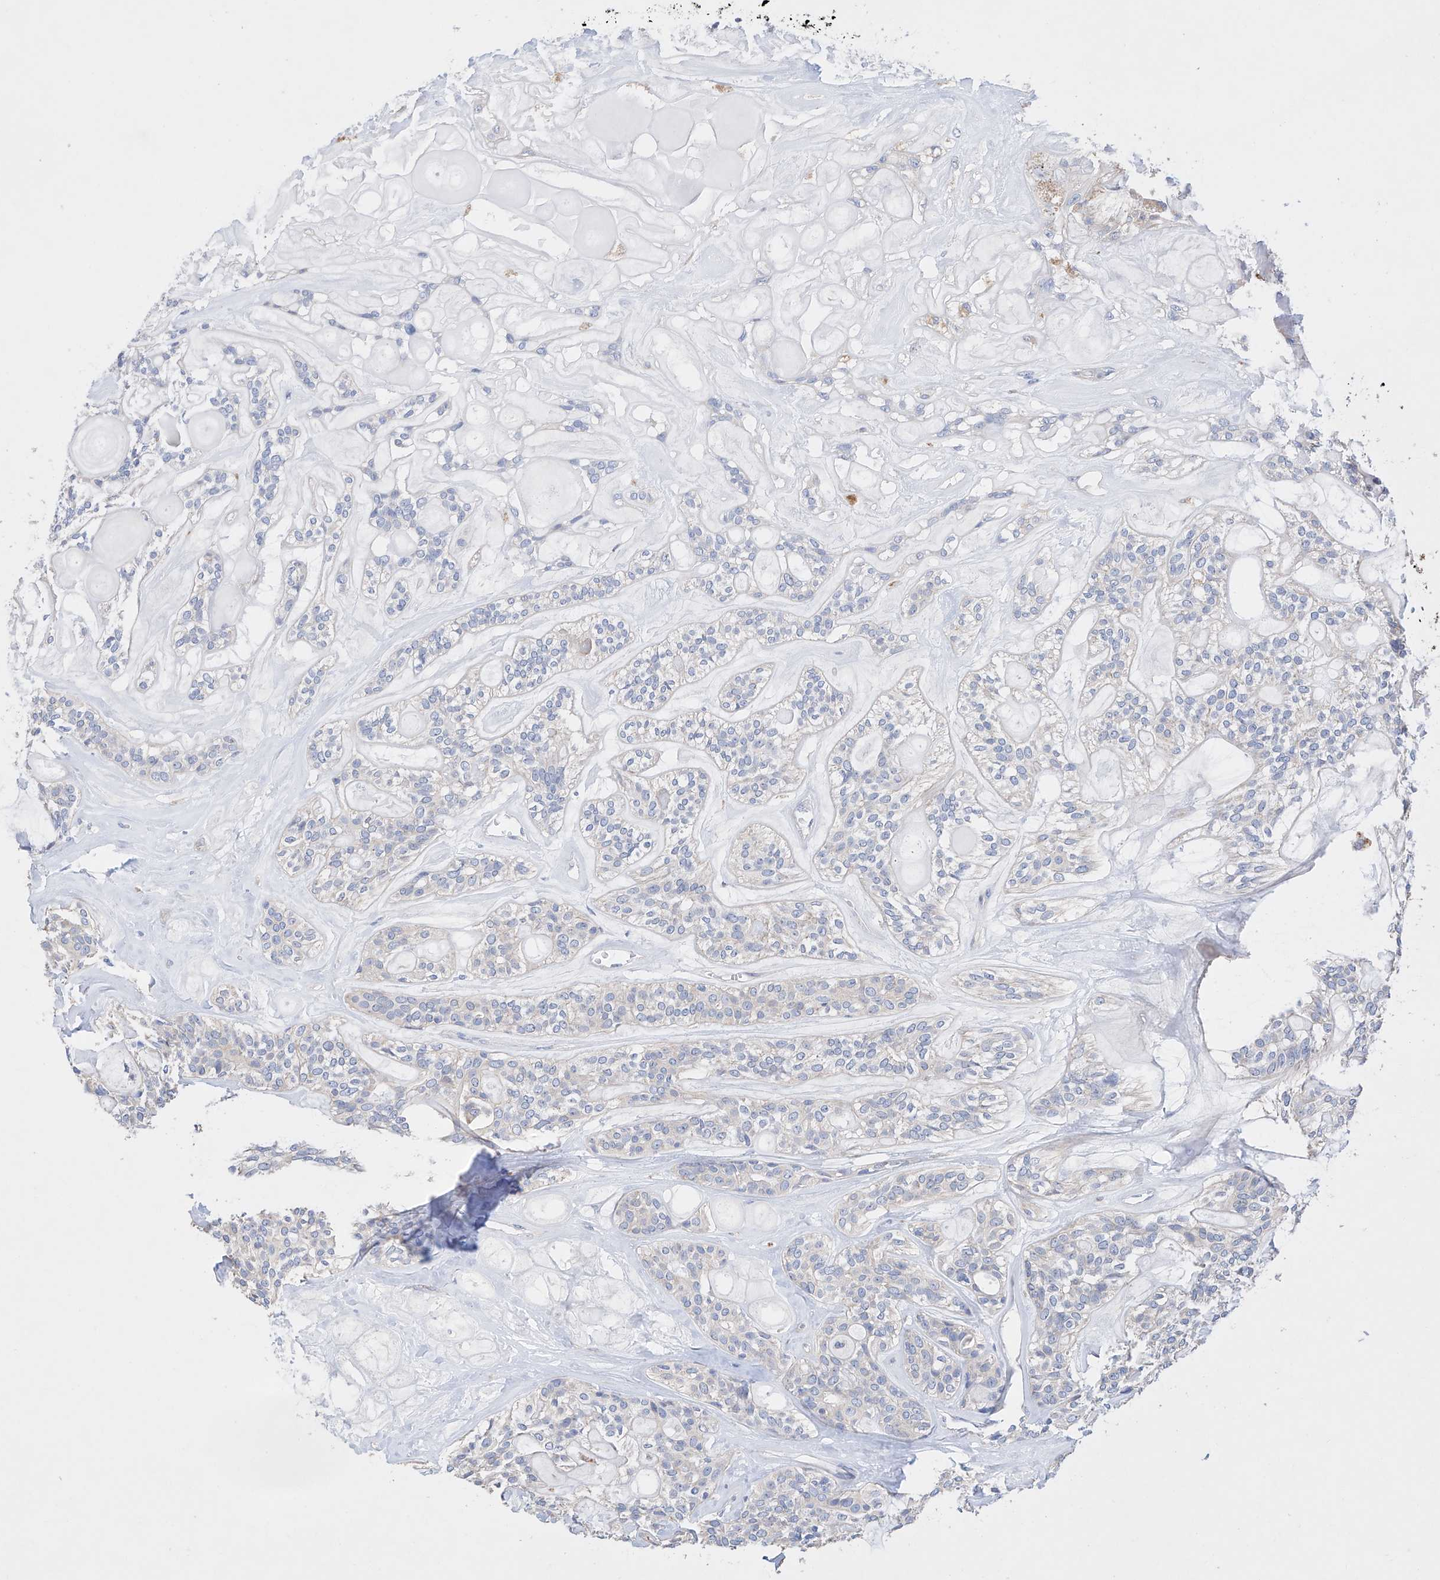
{"staining": {"intensity": "negative", "quantity": "none", "location": "none"}, "tissue": "head and neck cancer", "cell_type": "Tumor cells", "image_type": "cancer", "snomed": [{"axis": "morphology", "description": "Adenocarcinoma, NOS"}, {"axis": "topography", "description": "Head-Neck"}], "caption": "Head and neck cancer (adenocarcinoma) stained for a protein using immunohistochemistry shows no staining tumor cells.", "gene": "AFG1L", "patient": {"sex": "male", "age": 66}}